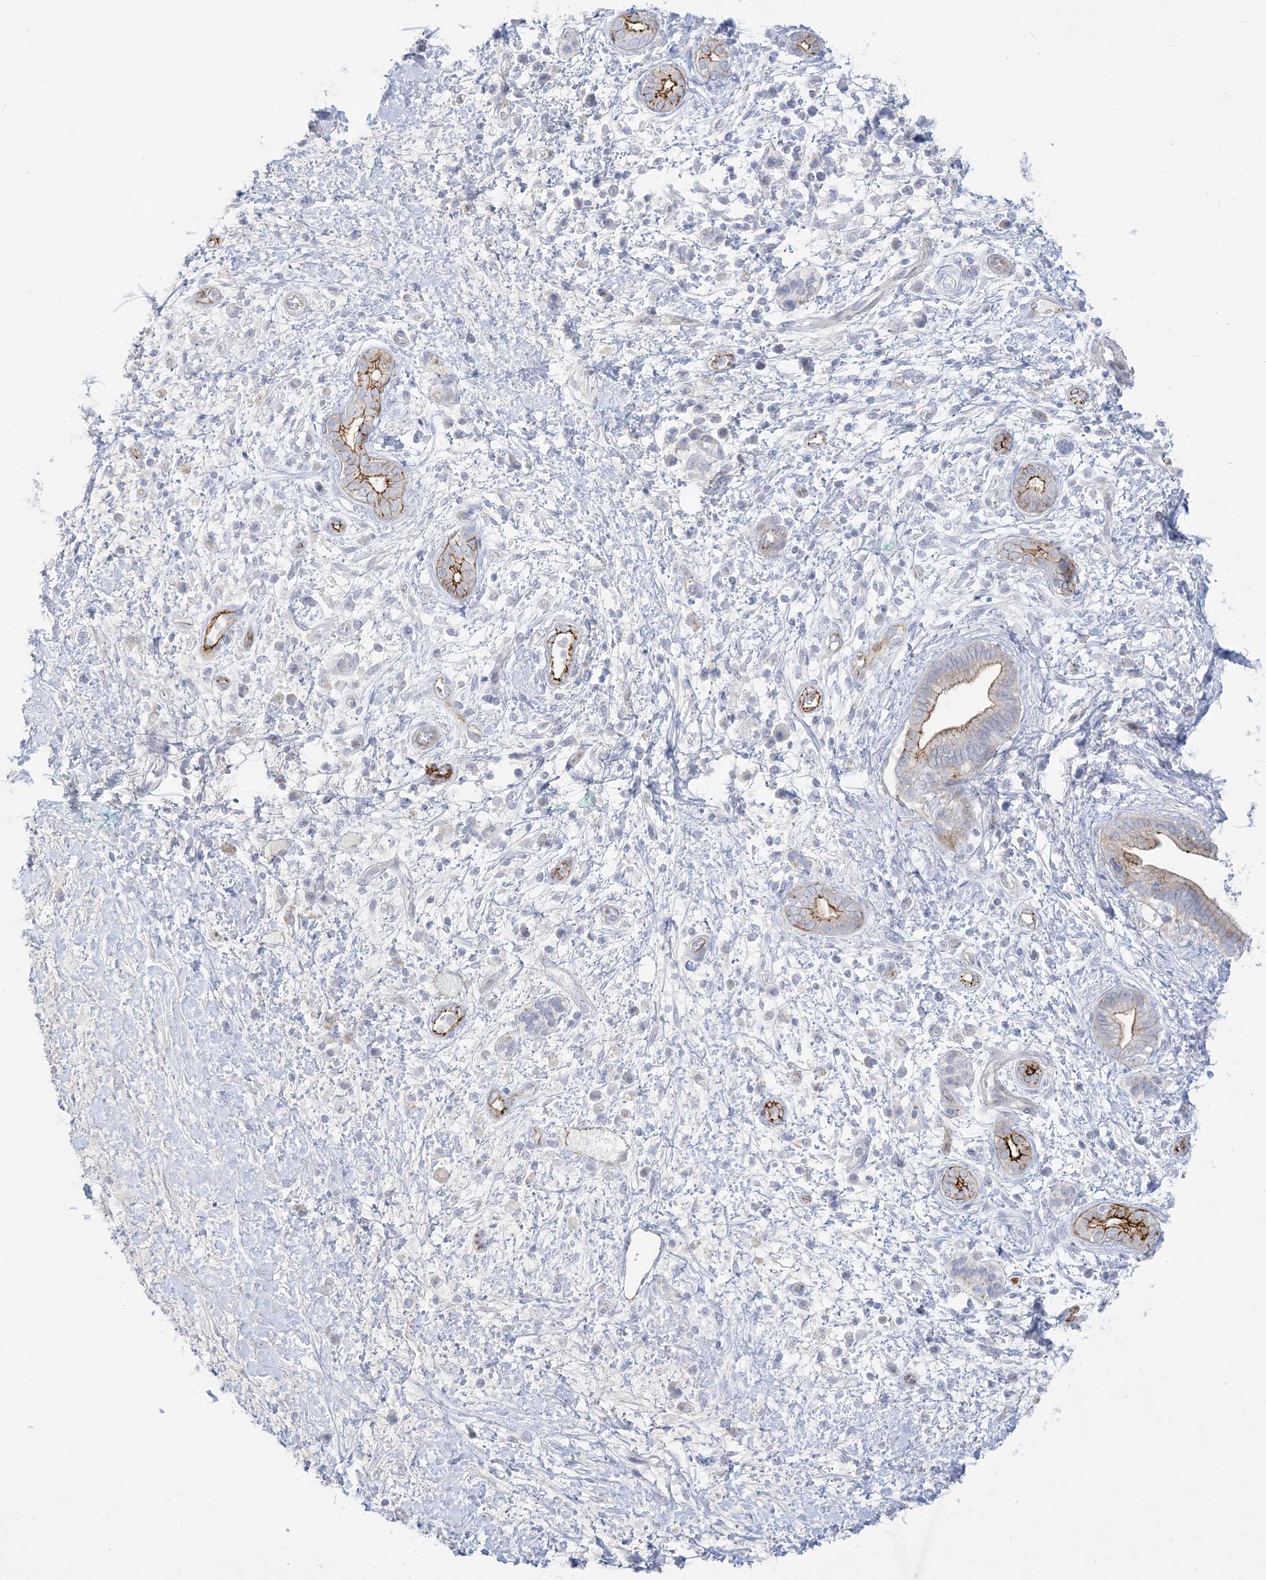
{"staining": {"intensity": "moderate", "quantity": ">75%", "location": "cytoplasmic/membranous"}, "tissue": "pancreatic cancer", "cell_type": "Tumor cells", "image_type": "cancer", "snomed": [{"axis": "morphology", "description": "Adenocarcinoma, NOS"}, {"axis": "topography", "description": "Pancreas"}], "caption": "Tumor cells demonstrate moderate cytoplasmic/membranous positivity in approximately >75% of cells in pancreatic cancer (adenocarcinoma).", "gene": "B3GNT7", "patient": {"sex": "male", "age": 78}}